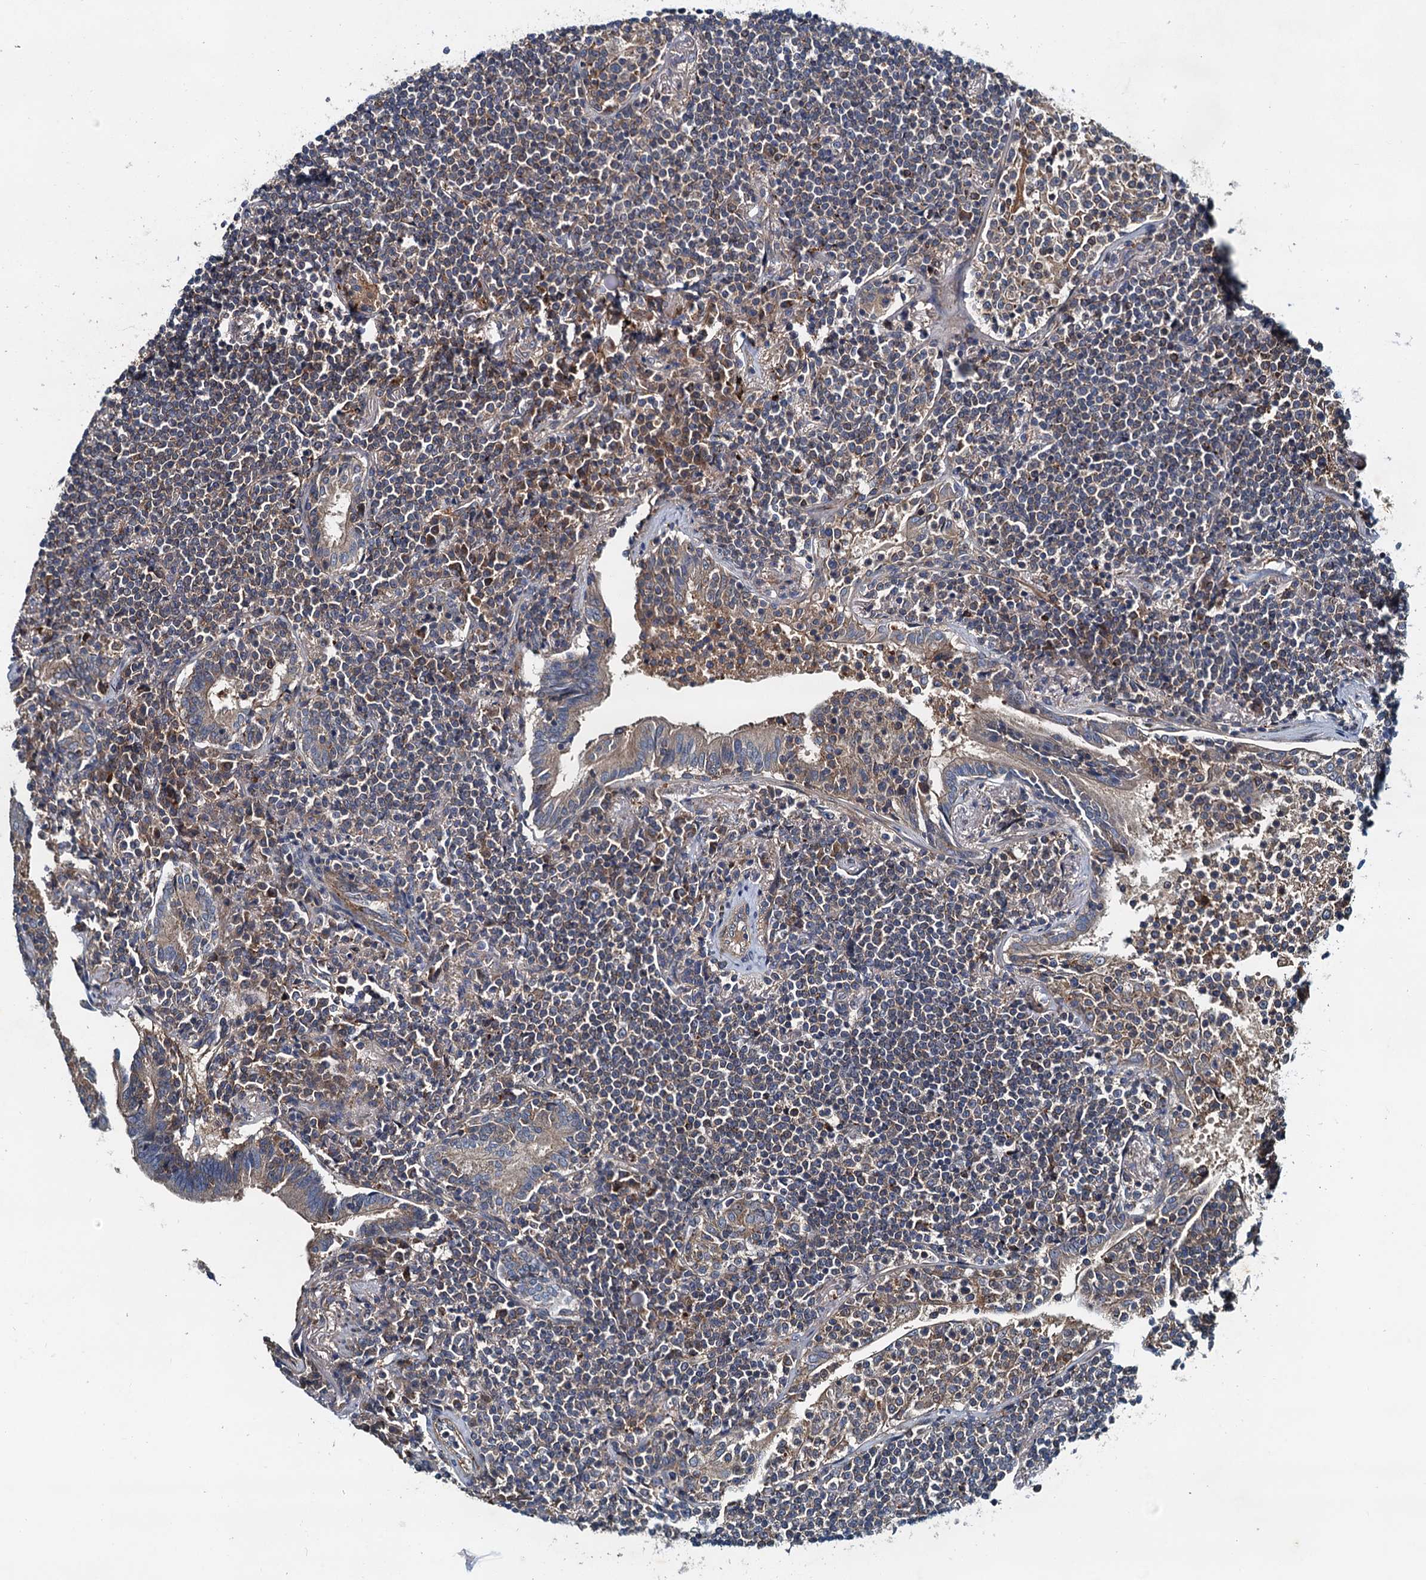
{"staining": {"intensity": "moderate", "quantity": ">75%", "location": "cytoplasmic/membranous"}, "tissue": "lymphoma", "cell_type": "Tumor cells", "image_type": "cancer", "snomed": [{"axis": "morphology", "description": "Malignant lymphoma, non-Hodgkin's type, Low grade"}, {"axis": "topography", "description": "Lung"}], "caption": "Lymphoma stained with a protein marker reveals moderate staining in tumor cells.", "gene": "EFL1", "patient": {"sex": "female", "age": 71}}